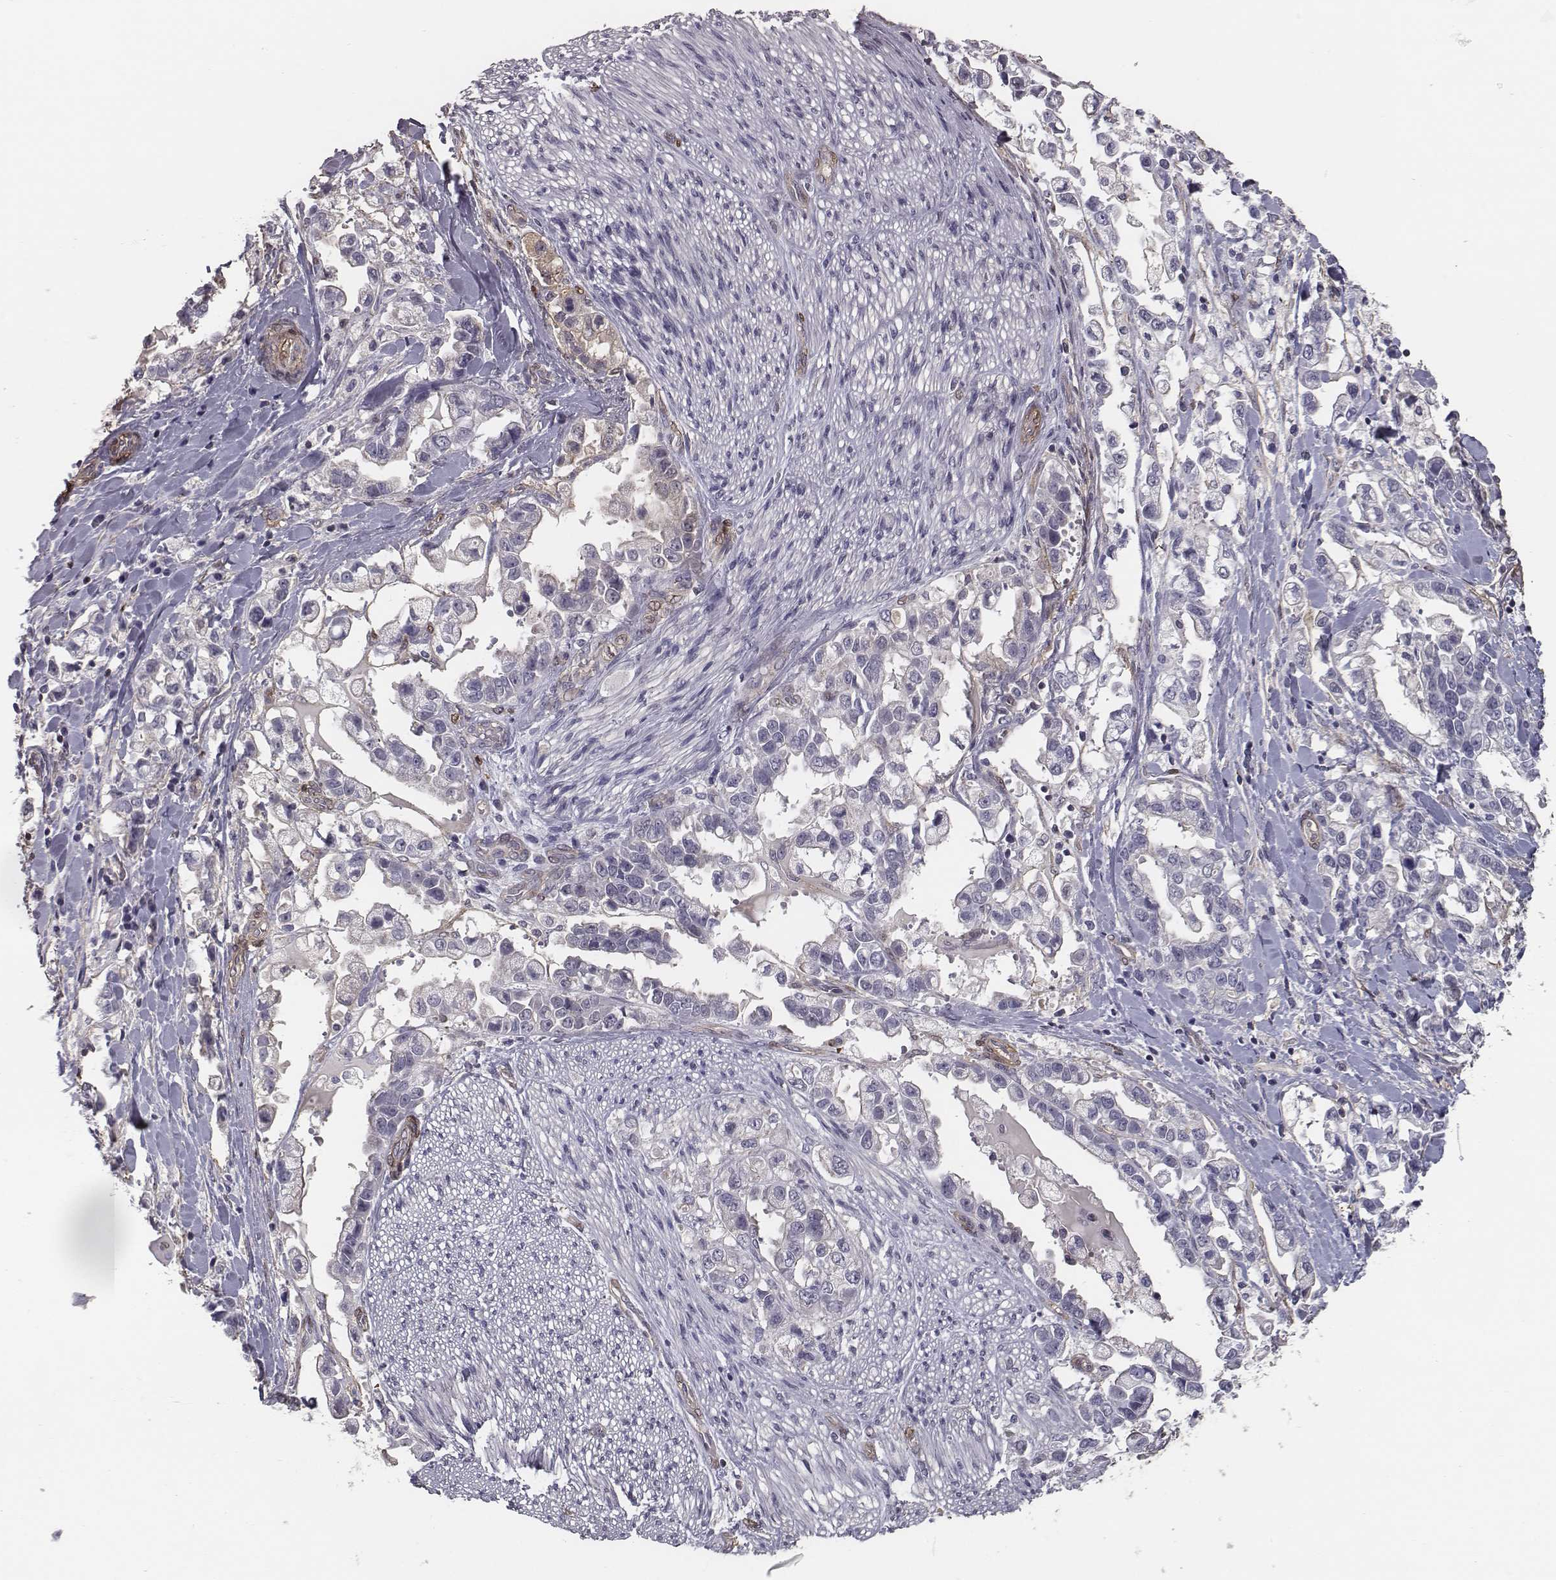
{"staining": {"intensity": "negative", "quantity": "none", "location": "none"}, "tissue": "stomach cancer", "cell_type": "Tumor cells", "image_type": "cancer", "snomed": [{"axis": "morphology", "description": "Adenocarcinoma, NOS"}, {"axis": "topography", "description": "Stomach"}], "caption": "There is no significant positivity in tumor cells of stomach cancer (adenocarcinoma). The staining is performed using DAB brown chromogen with nuclei counter-stained in using hematoxylin.", "gene": "ISYNA1", "patient": {"sex": "male", "age": 59}}